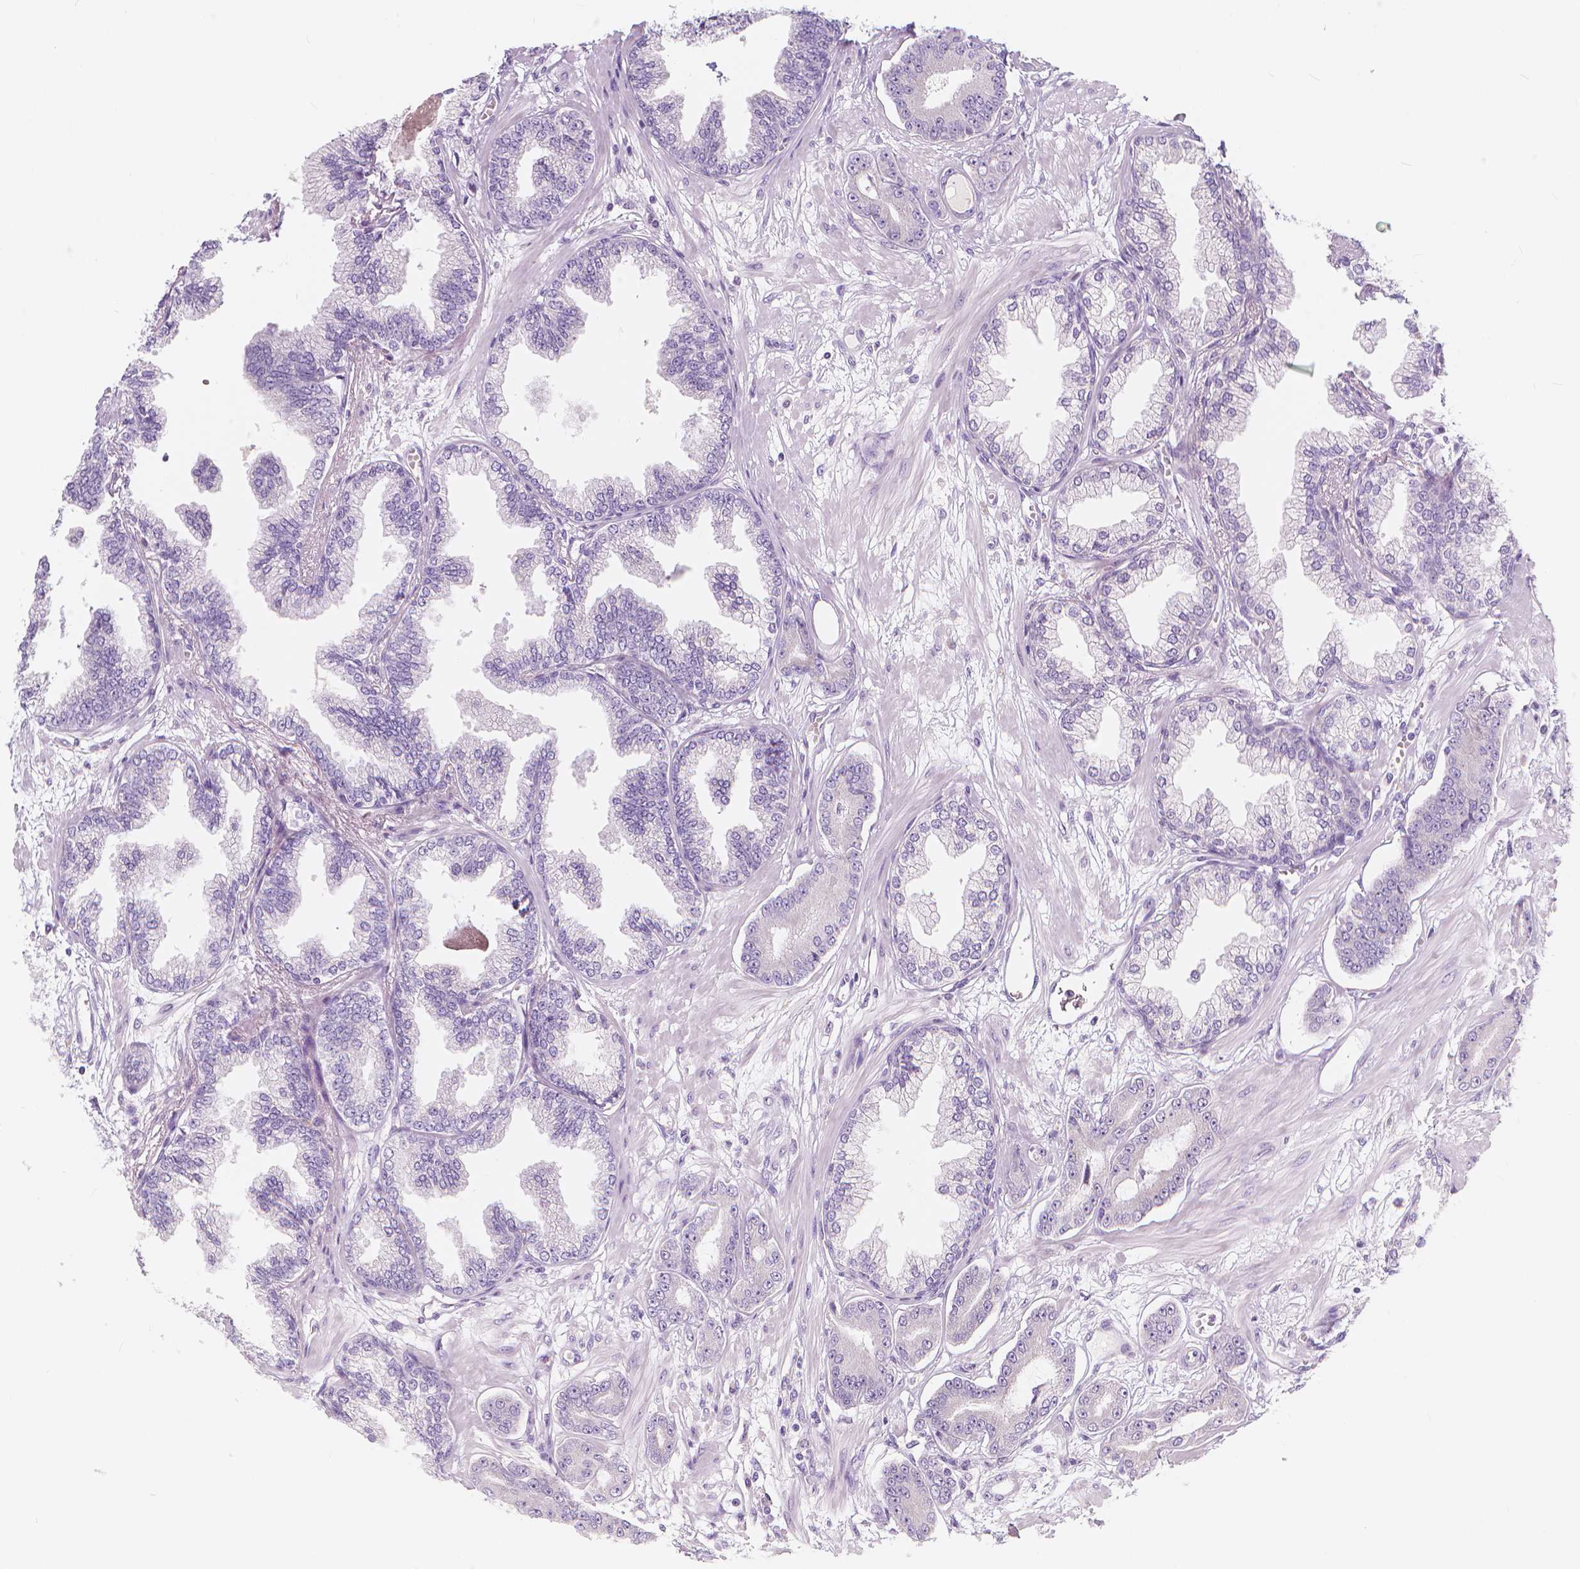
{"staining": {"intensity": "negative", "quantity": "none", "location": "none"}, "tissue": "prostate cancer", "cell_type": "Tumor cells", "image_type": "cancer", "snomed": [{"axis": "morphology", "description": "Adenocarcinoma, Low grade"}, {"axis": "topography", "description": "Prostate"}], "caption": "The immunohistochemistry image has no significant positivity in tumor cells of prostate cancer tissue.", "gene": "RBFOX1", "patient": {"sex": "male", "age": 64}}